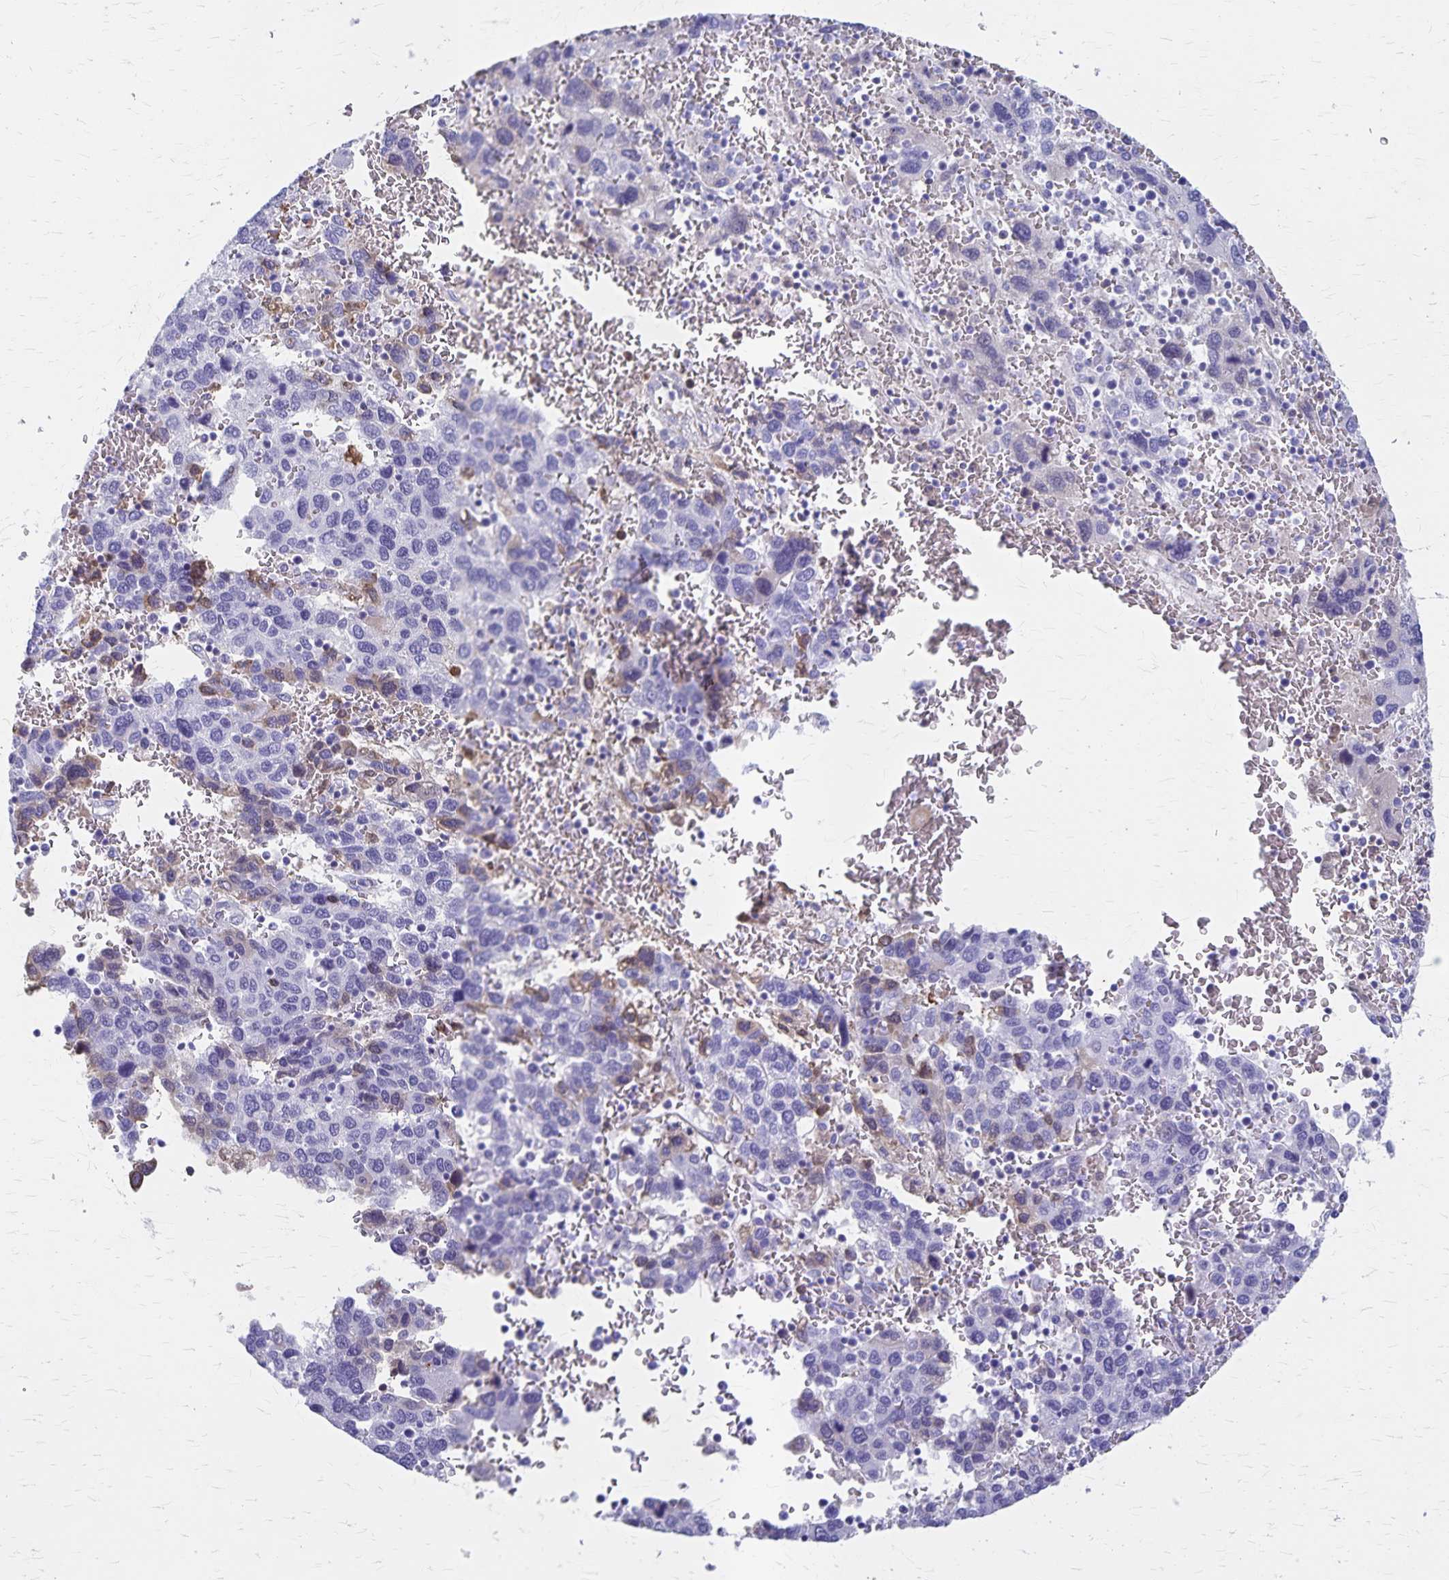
{"staining": {"intensity": "negative", "quantity": "none", "location": "none"}, "tissue": "liver cancer", "cell_type": "Tumor cells", "image_type": "cancer", "snomed": [{"axis": "morphology", "description": "Carcinoma, Hepatocellular, NOS"}, {"axis": "topography", "description": "Liver"}], "caption": "High magnification brightfield microscopy of liver cancer (hepatocellular carcinoma) stained with DAB (3,3'-diaminobenzidine) (brown) and counterstained with hematoxylin (blue): tumor cells show no significant expression.", "gene": "GPBAR1", "patient": {"sex": "male", "age": 69}}